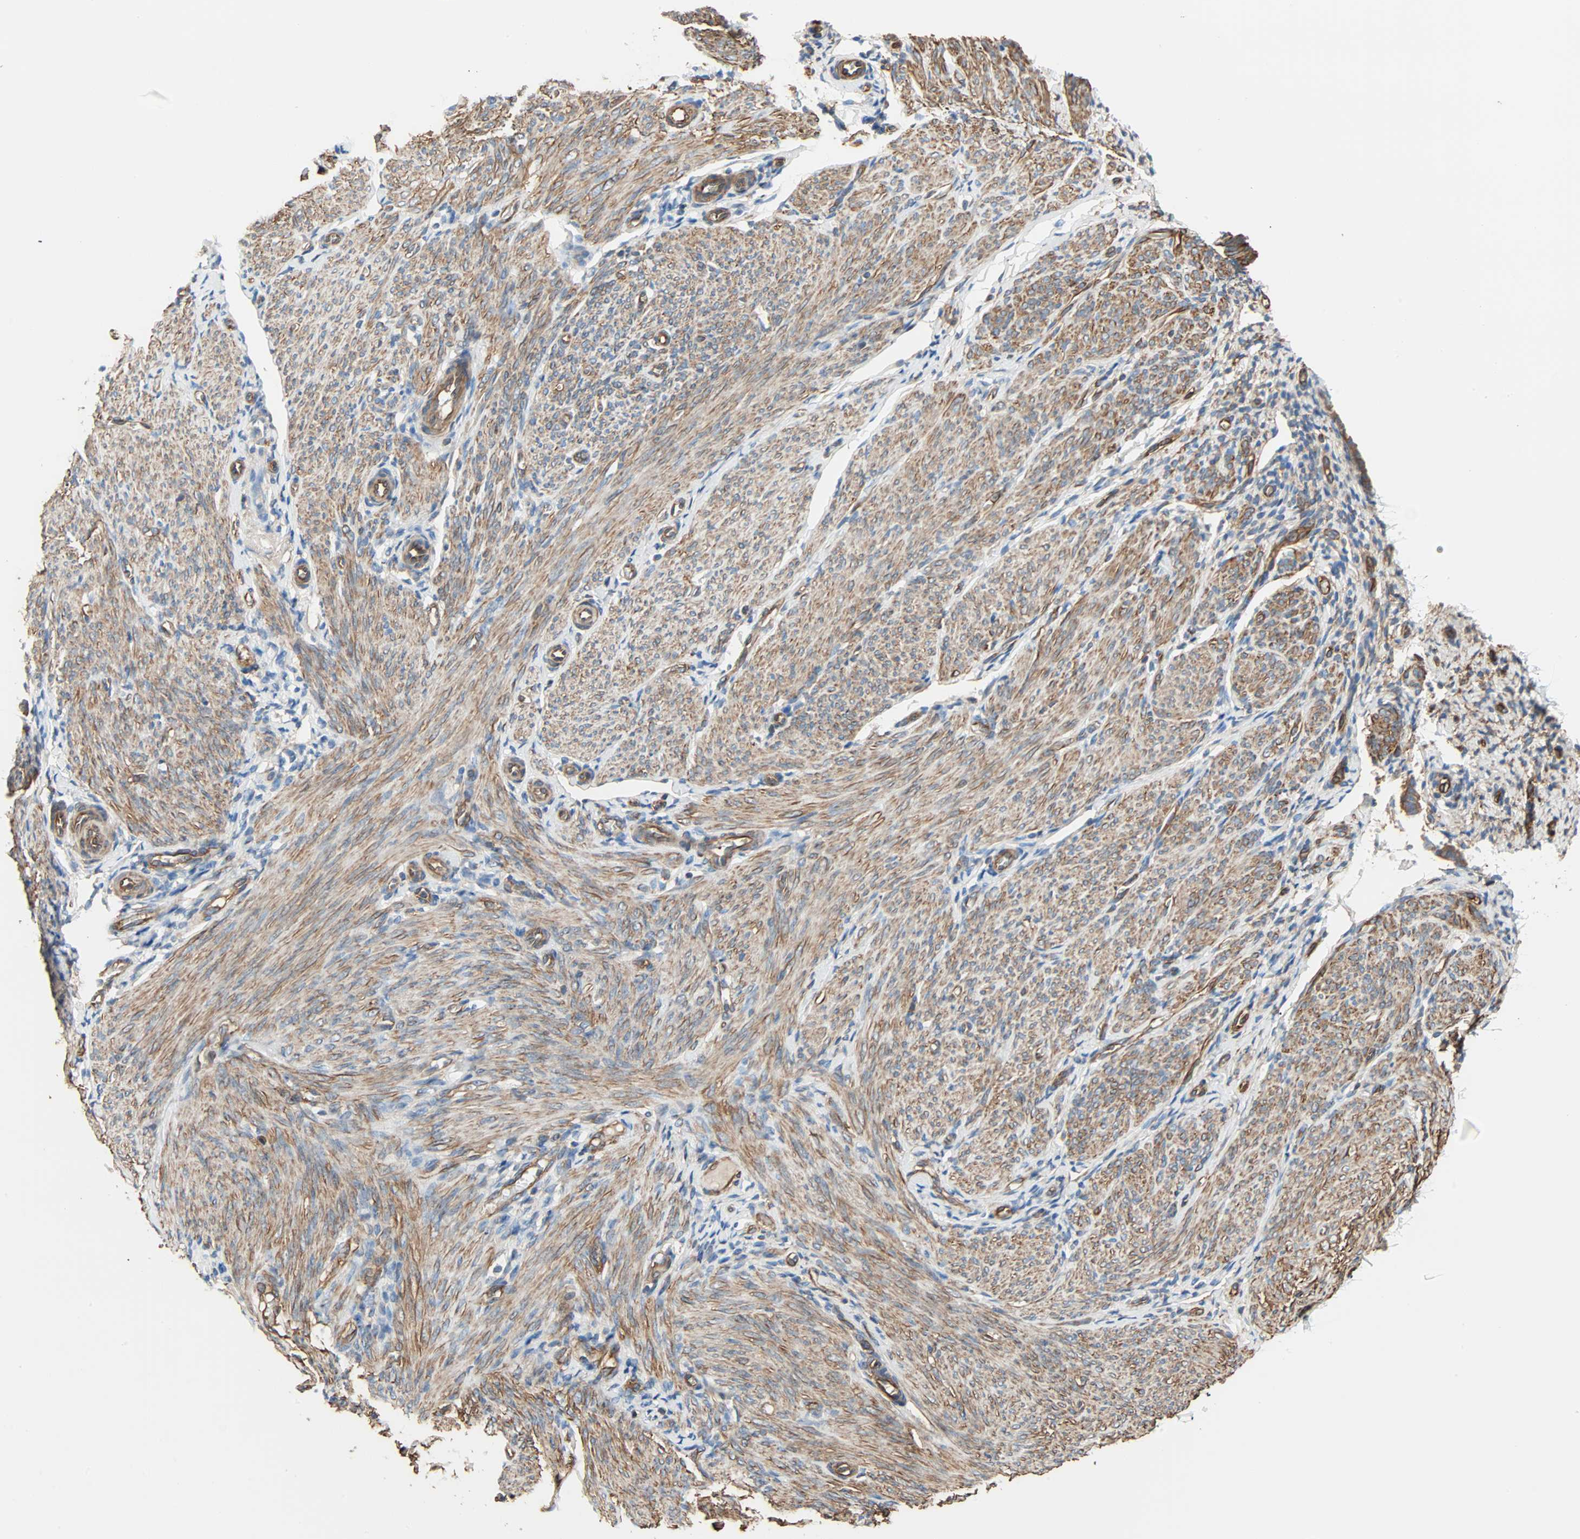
{"staining": {"intensity": "moderate", "quantity": "25%-75%", "location": "cytoplasmic/membranous"}, "tissue": "endometrium", "cell_type": "Cells in endometrial stroma", "image_type": "normal", "snomed": [{"axis": "morphology", "description": "Normal tissue, NOS"}, {"axis": "topography", "description": "Endometrium"}], "caption": "High-magnification brightfield microscopy of unremarkable endometrium stained with DAB (3,3'-diaminobenzidine) (brown) and counterstained with hematoxylin (blue). cells in endometrial stroma exhibit moderate cytoplasmic/membranous positivity is seen in about25%-75% of cells. The protein is shown in brown color, while the nuclei are stained blue.", "gene": "GALNT10", "patient": {"sex": "female", "age": 61}}